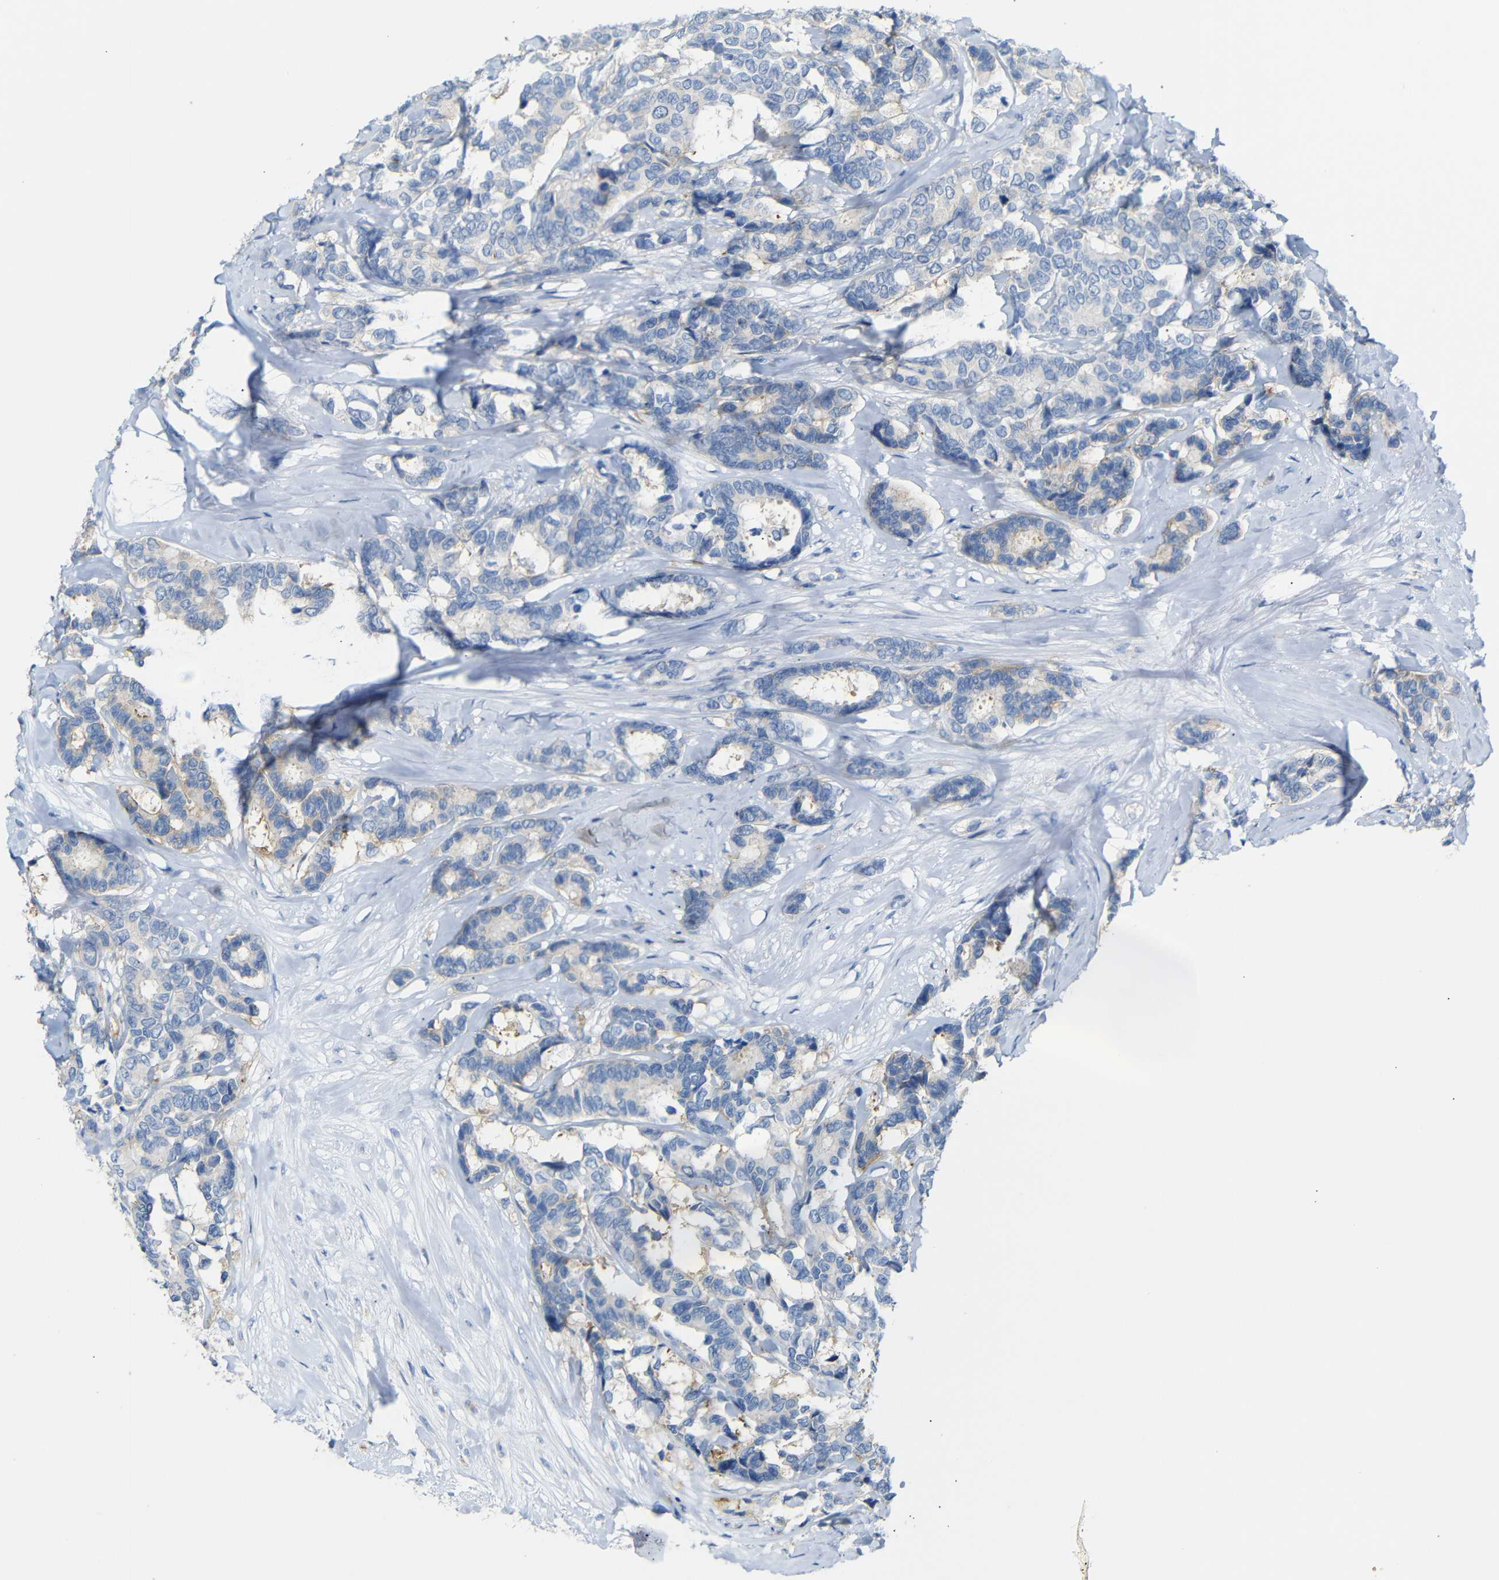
{"staining": {"intensity": "negative", "quantity": "none", "location": "none"}, "tissue": "breast cancer", "cell_type": "Tumor cells", "image_type": "cancer", "snomed": [{"axis": "morphology", "description": "Duct carcinoma"}, {"axis": "topography", "description": "Breast"}], "caption": "DAB (3,3'-diaminobenzidine) immunohistochemical staining of human breast cancer demonstrates no significant positivity in tumor cells.", "gene": "FCRL1", "patient": {"sex": "female", "age": 87}}